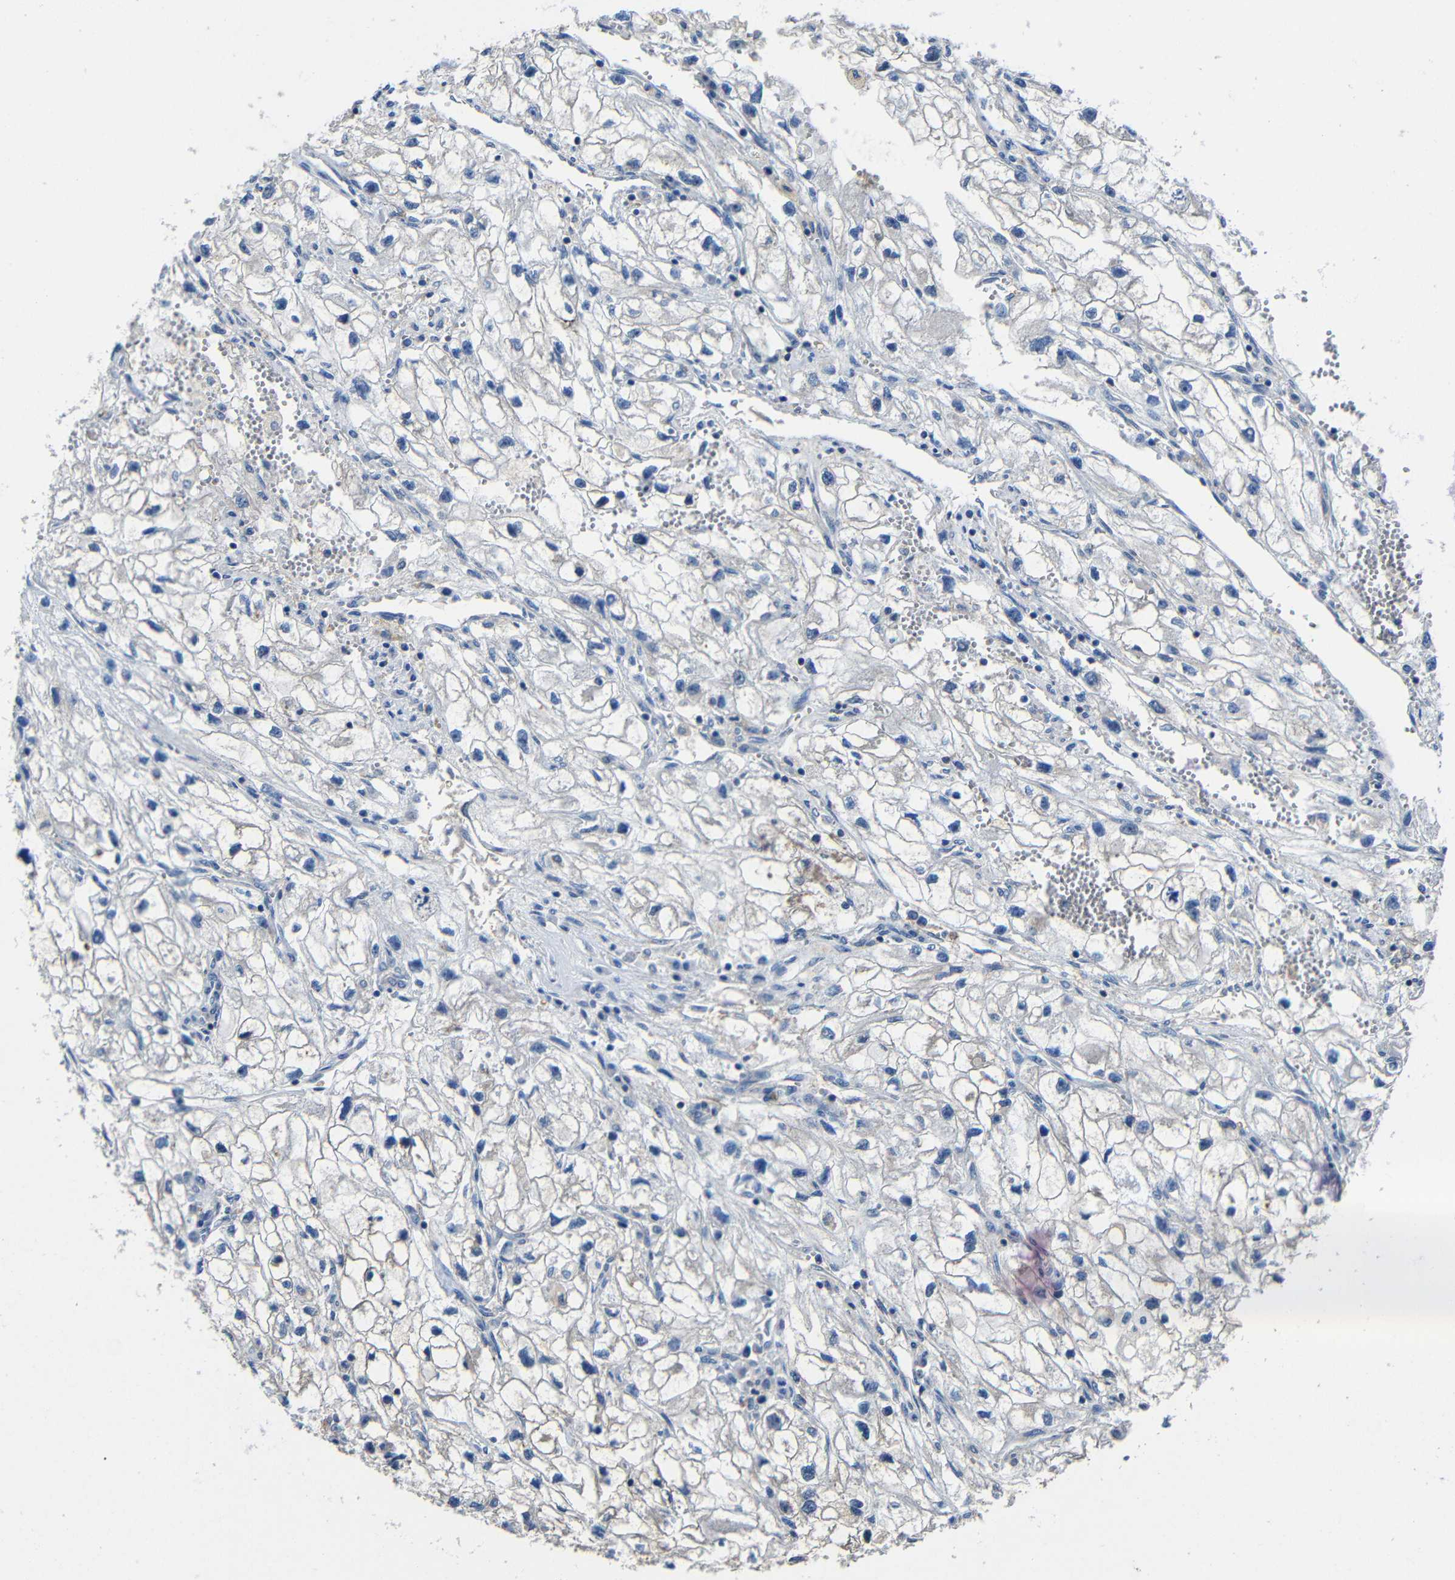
{"staining": {"intensity": "negative", "quantity": "none", "location": "none"}, "tissue": "renal cancer", "cell_type": "Tumor cells", "image_type": "cancer", "snomed": [{"axis": "morphology", "description": "Adenocarcinoma, NOS"}, {"axis": "topography", "description": "Kidney"}], "caption": "Renal adenocarcinoma stained for a protein using immunohistochemistry displays no staining tumor cells.", "gene": "GDI1", "patient": {"sex": "female", "age": 70}}